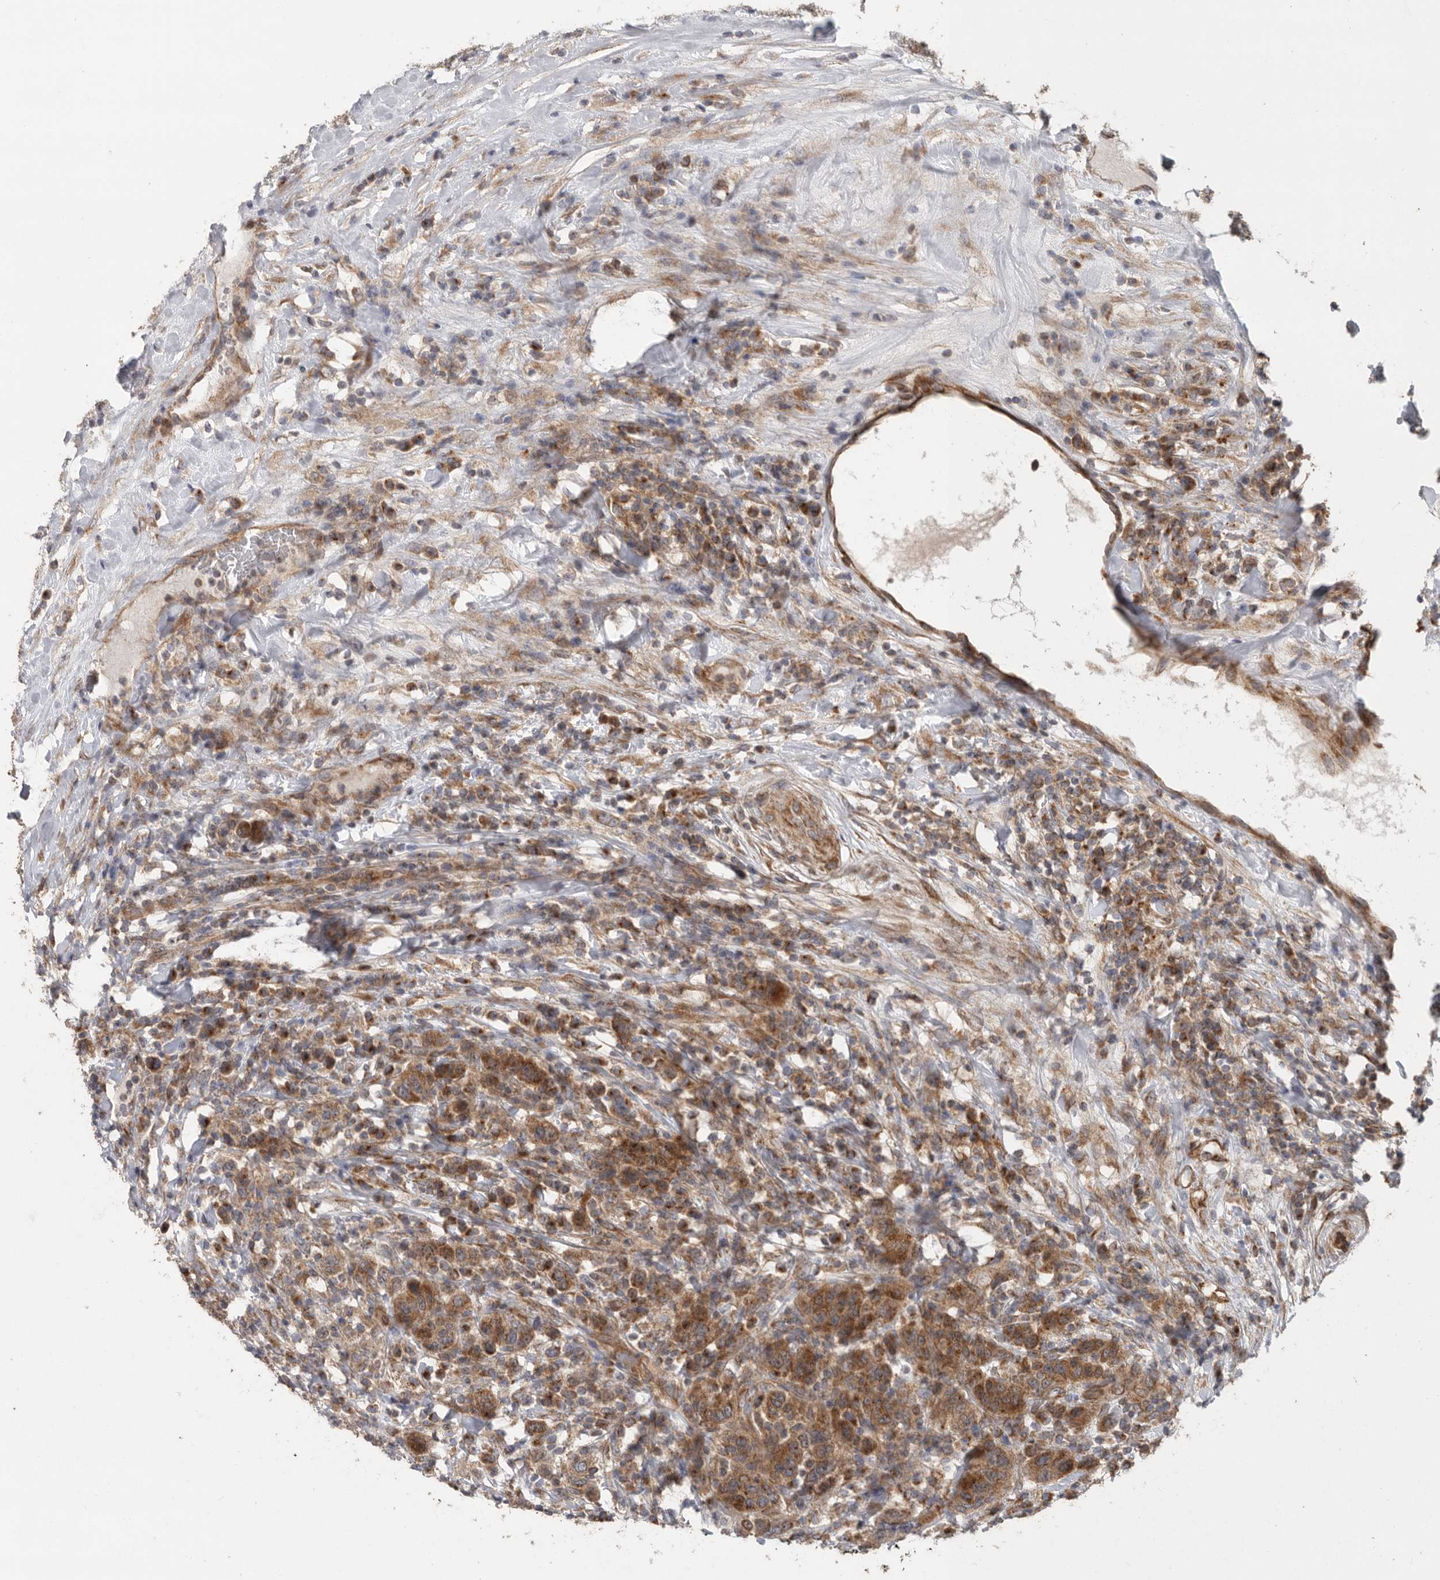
{"staining": {"intensity": "moderate", "quantity": ">75%", "location": "cytoplasmic/membranous"}, "tissue": "breast cancer", "cell_type": "Tumor cells", "image_type": "cancer", "snomed": [{"axis": "morphology", "description": "Duct carcinoma"}, {"axis": "topography", "description": "Breast"}], "caption": "Breast invasive ductal carcinoma stained for a protein displays moderate cytoplasmic/membranous positivity in tumor cells.", "gene": "PODXL2", "patient": {"sex": "female", "age": 37}}